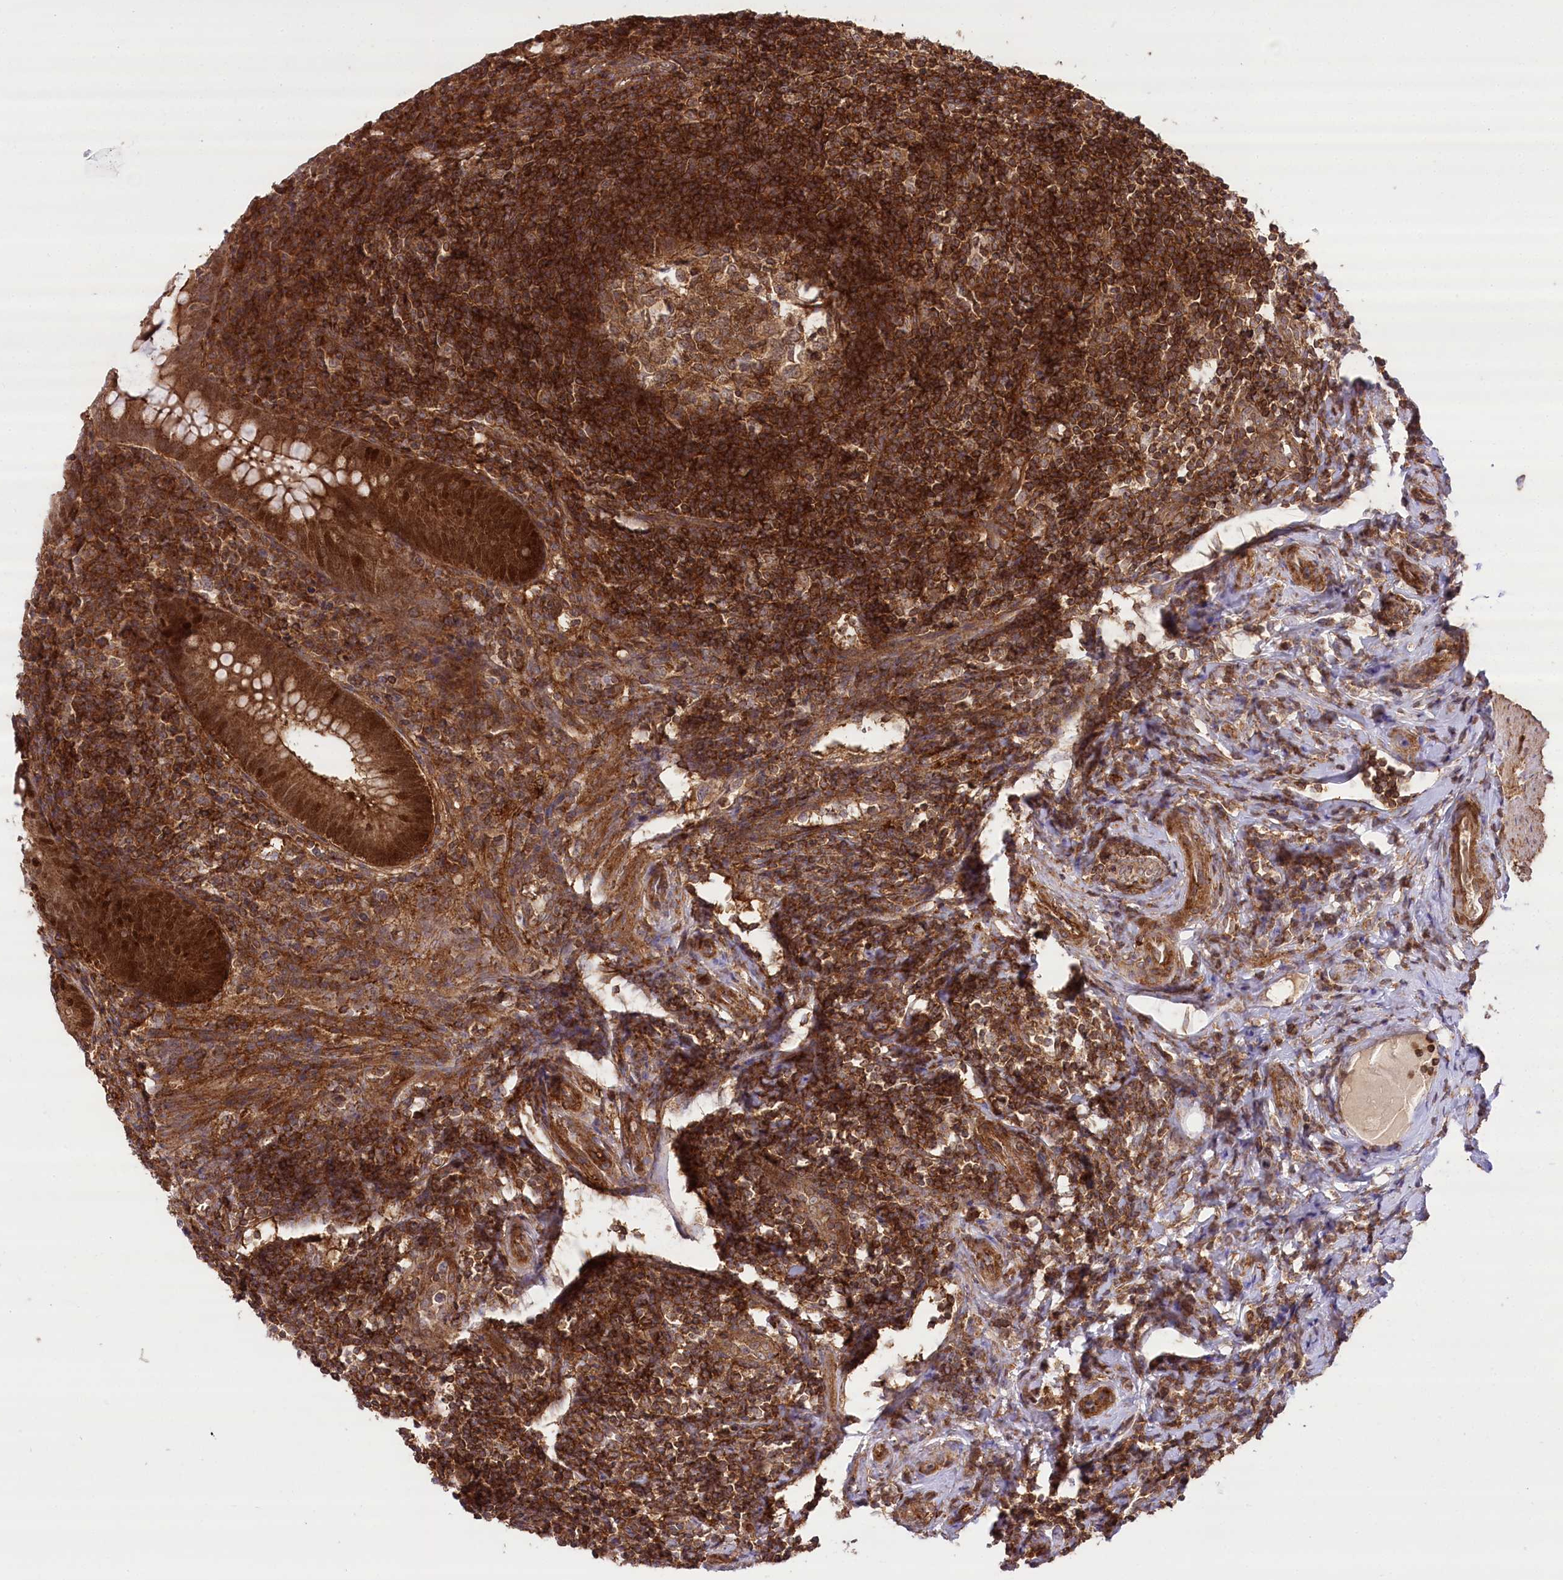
{"staining": {"intensity": "strong", "quantity": ">75%", "location": "cytoplasmic/membranous,nuclear"}, "tissue": "appendix", "cell_type": "Glandular cells", "image_type": "normal", "snomed": [{"axis": "morphology", "description": "Normal tissue, NOS"}, {"axis": "topography", "description": "Appendix"}], "caption": "An IHC image of normal tissue is shown. Protein staining in brown shows strong cytoplasmic/membranous,nuclear positivity in appendix within glandular cells.", "gene": "CCDC91", "patient": {"sex": "female", "age": 33}}